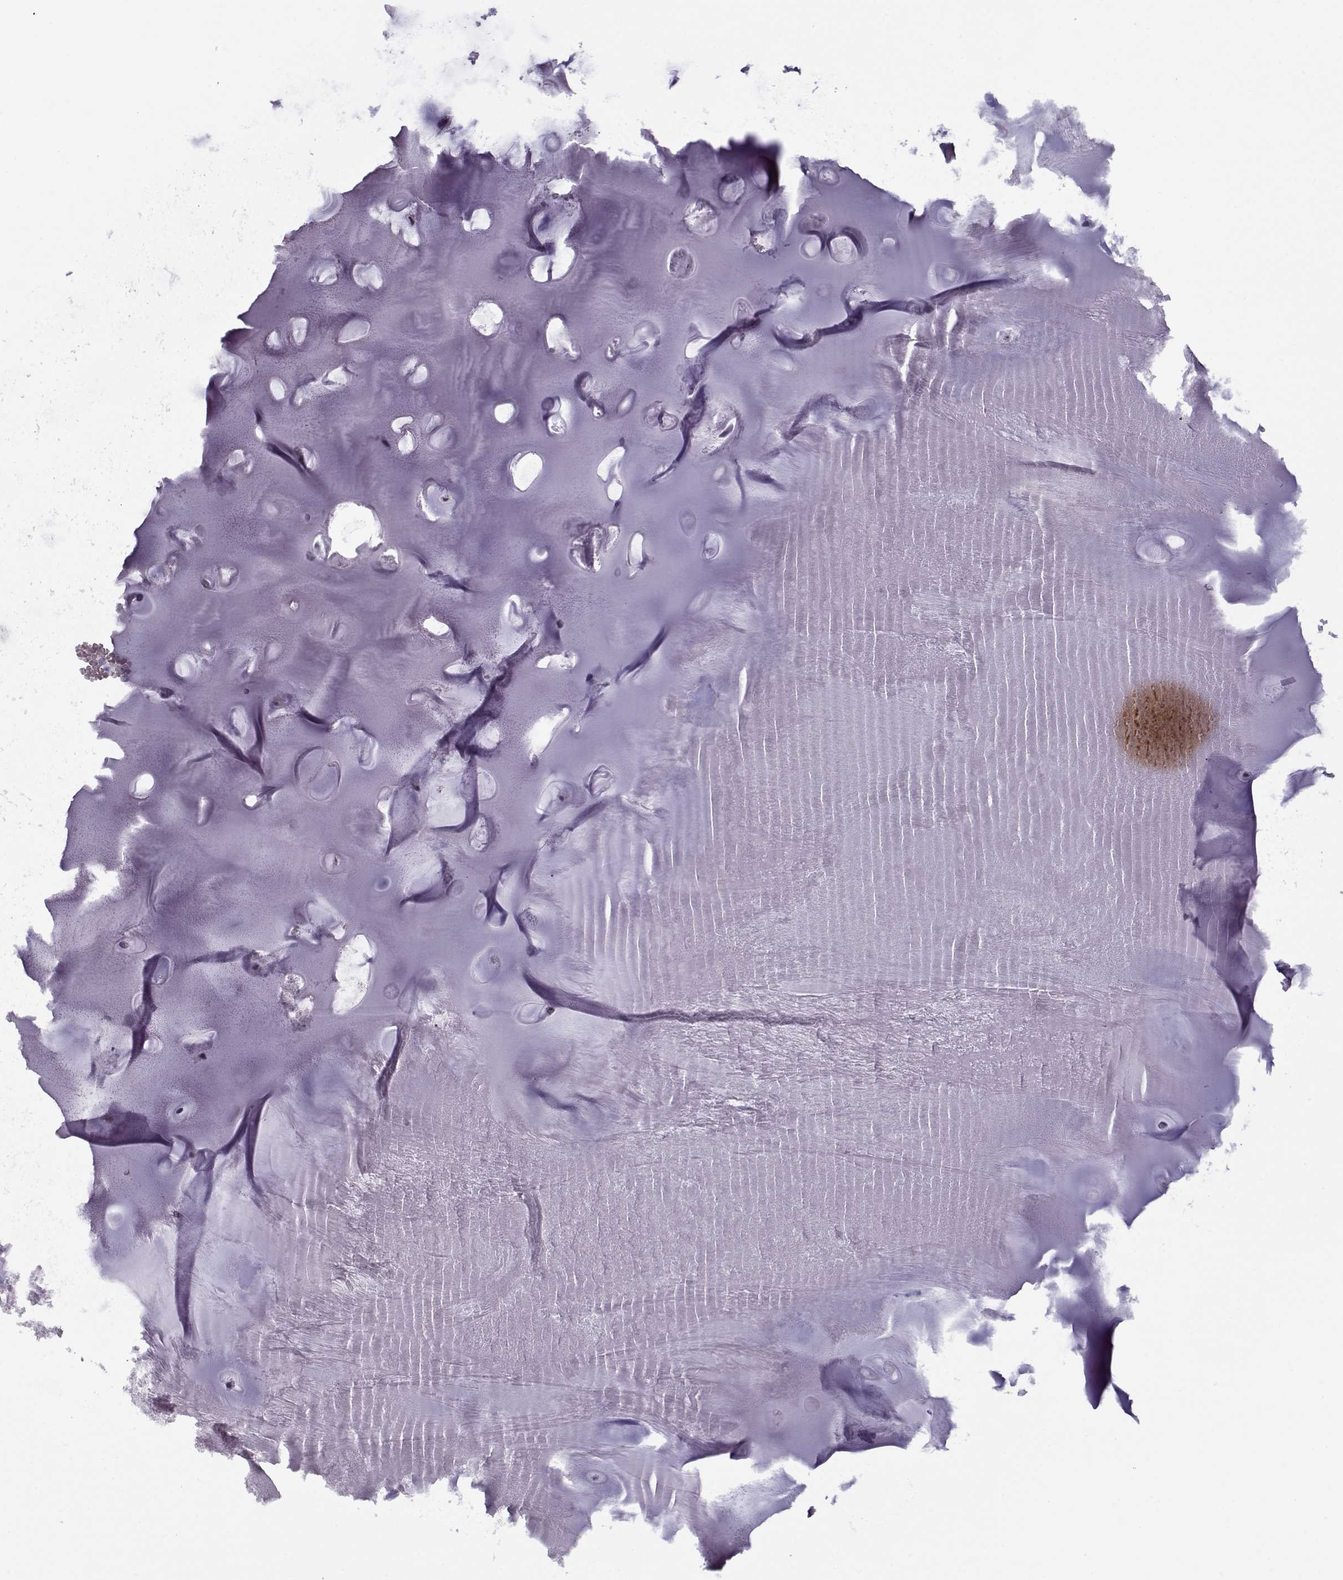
{"staining": {"intensity": "negative", "quantity": "none", "location": "none"}, "tissue": "soft tissue", "cell_type": "Chondrocytes", "image_type": "normal", "snomed": [{"axis": "morphology", "description": "Normal tissue, NOS"}, {"axis": "morphology", "description": "Squamous cell carcinoma, NOS"}, {"axis": "topography", "description": "Cartilage tissue"}, {"axis": "topography", "description": "Lung"}], "caption": "Chondrocytes are negative for brown protein staining in normal soft tissue.", "gene": "PP2D1", "patient": {"sex": "male", "age": 66}}